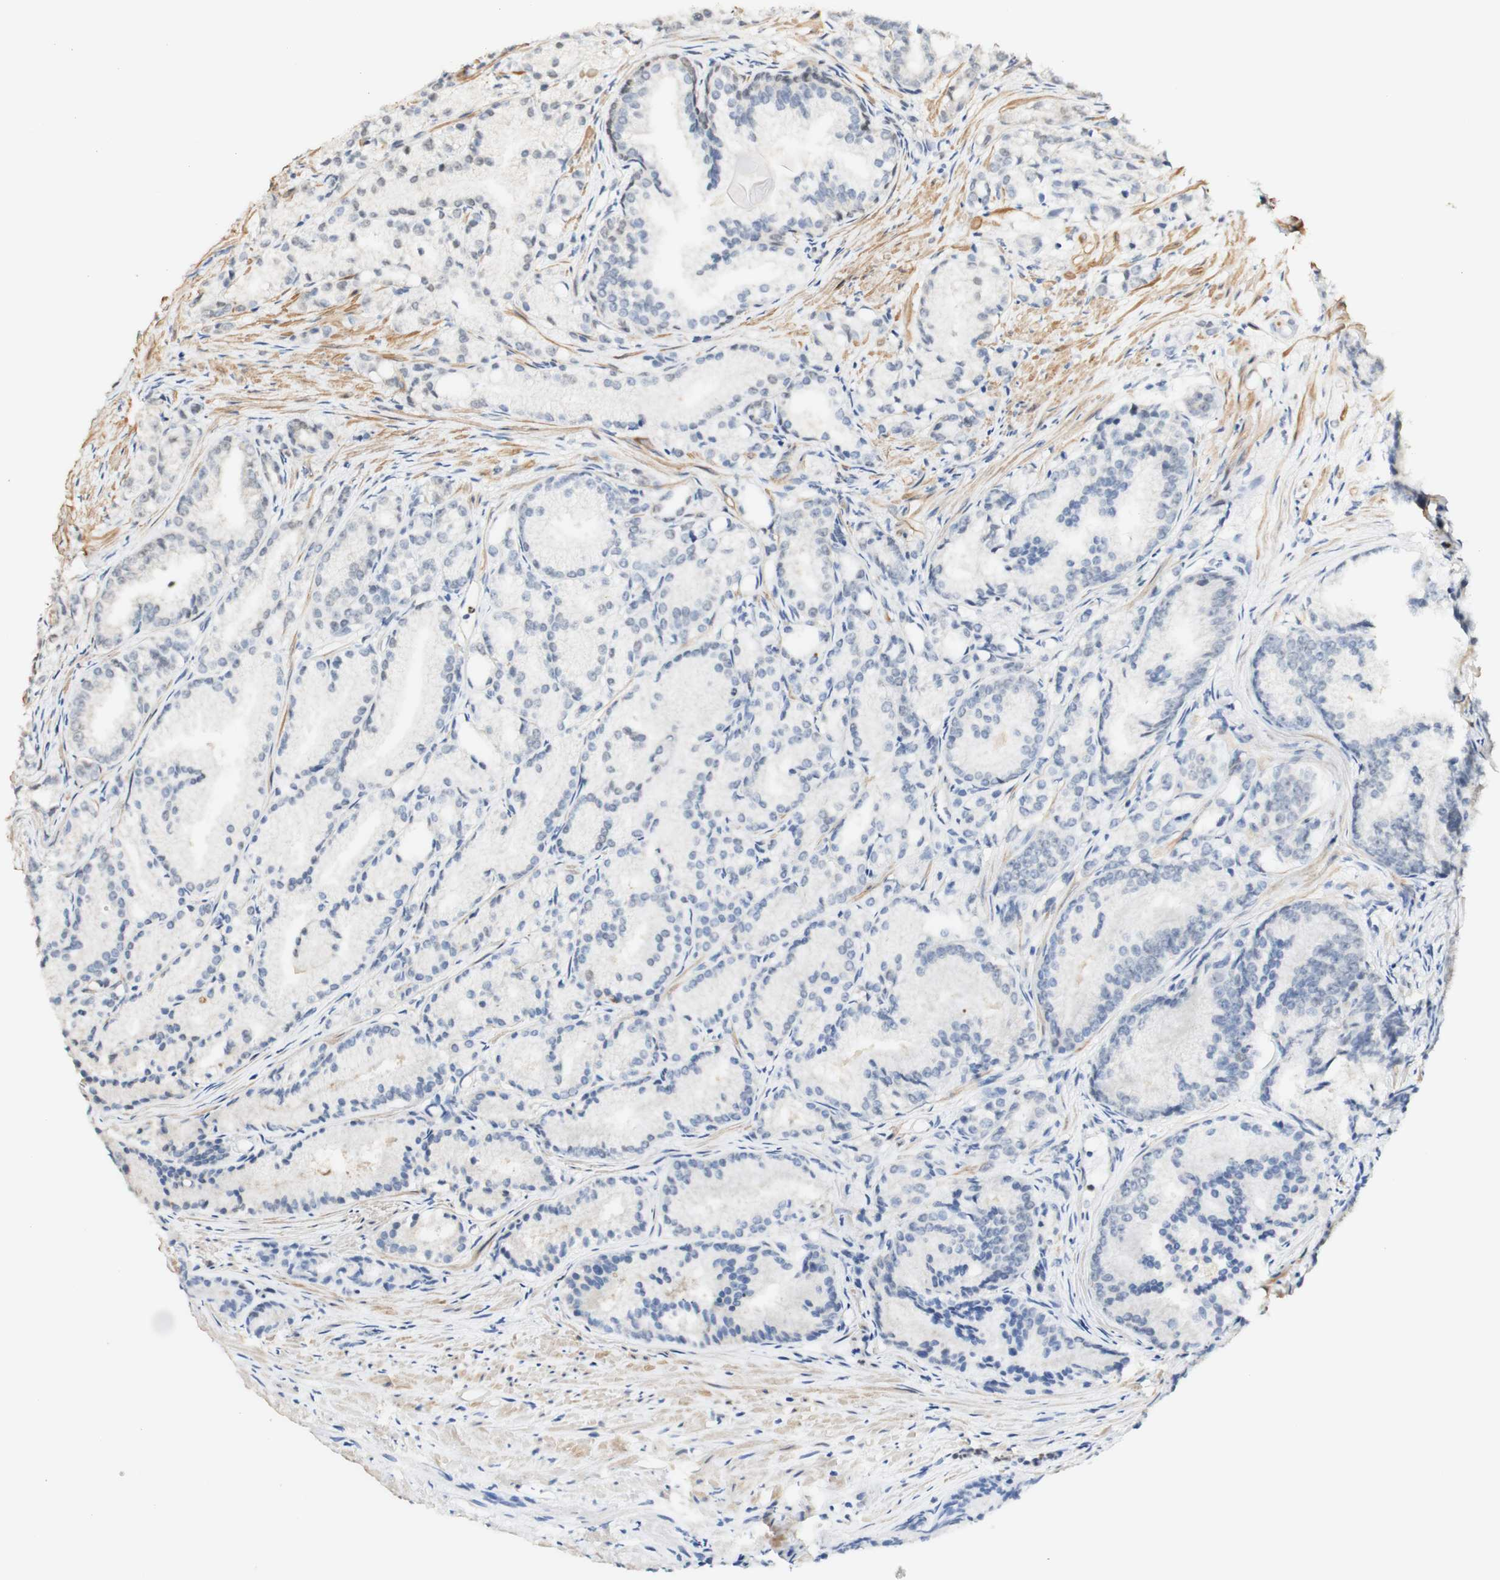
{"staining": {"intensity": "negative", "quantity": "none", "location": "none"}, "tissue": "prostate cancer", "cell_type": "Tumor cells", "image_type": "cancer", "snomed": [{"axis": "morphology", "description": "Adenocarcinoma, Low grade"}, {"axis": "topography", "description": "Prostate"}], "caption": "This micrograph is of prostate low-grade adenocarcinoma stained with immunohistochemistry to label a protein in brown with the nuclei are counter-stained blue. There is no expression in tumor cells.", "gene": "MAP3K4", "patient": {"sex": "male", "age": 72}}